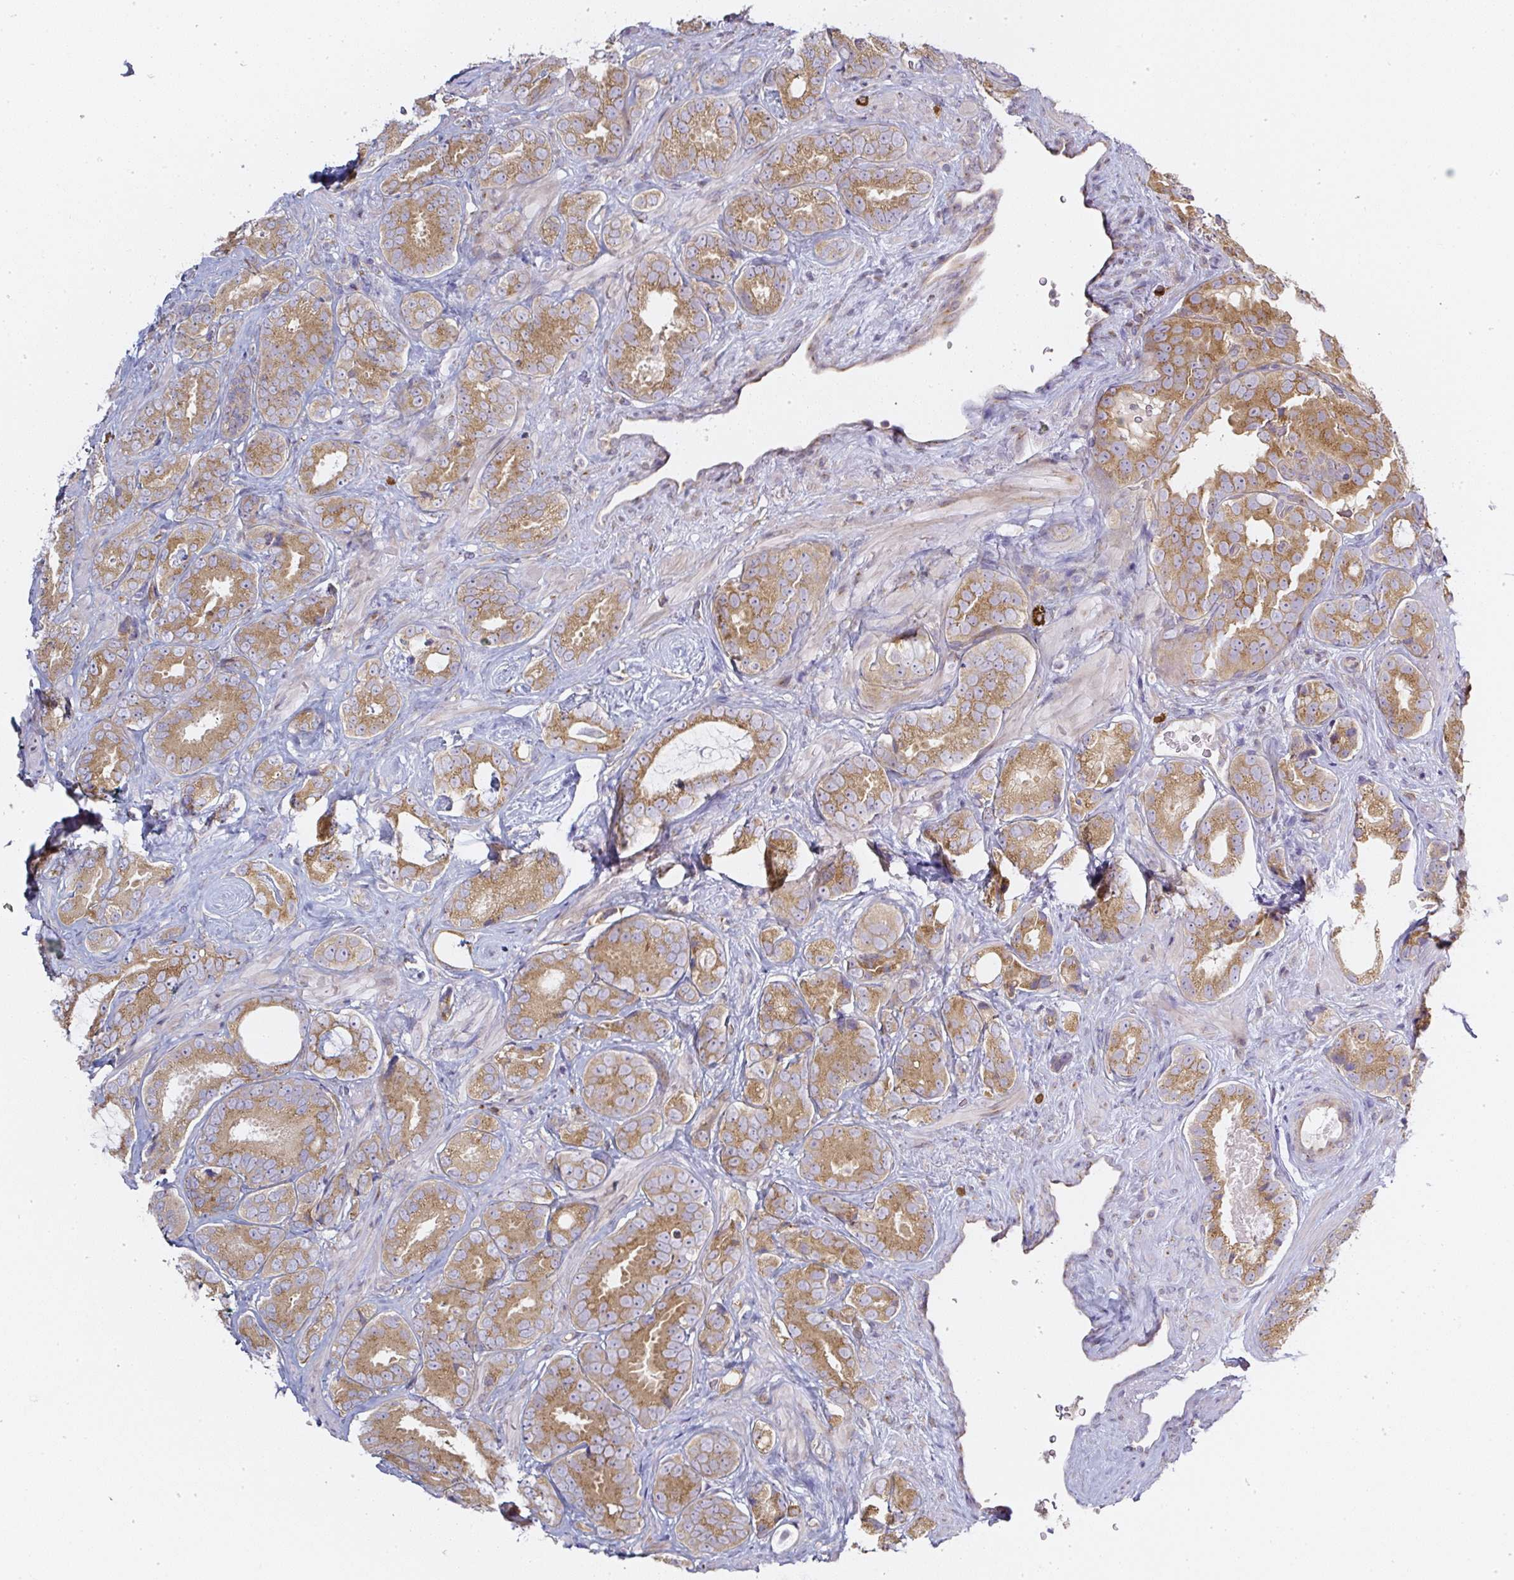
{"staining": {"intensity": "moderate", "quantity": ">75%", "location": "cytoplasmic/membranous"}, "tissue": "prostate cancer", "cell_type": "Tumor cells", "image_type": "cancer", "snomed": [{"axis": "morphology", "description": "Adenocarcinoma, High grade"}, {"axis": "topography", "description": "Prostate"}], "caption": "A high-resolution photomicrograph shows immunohistochemistry staining of prostate cancer, which reveals moderate cytoplasmic/membranous staining in approximately >75% of tumor cells.", "gene": "MLX", "patient": {"sex": "male", "age": 71}}